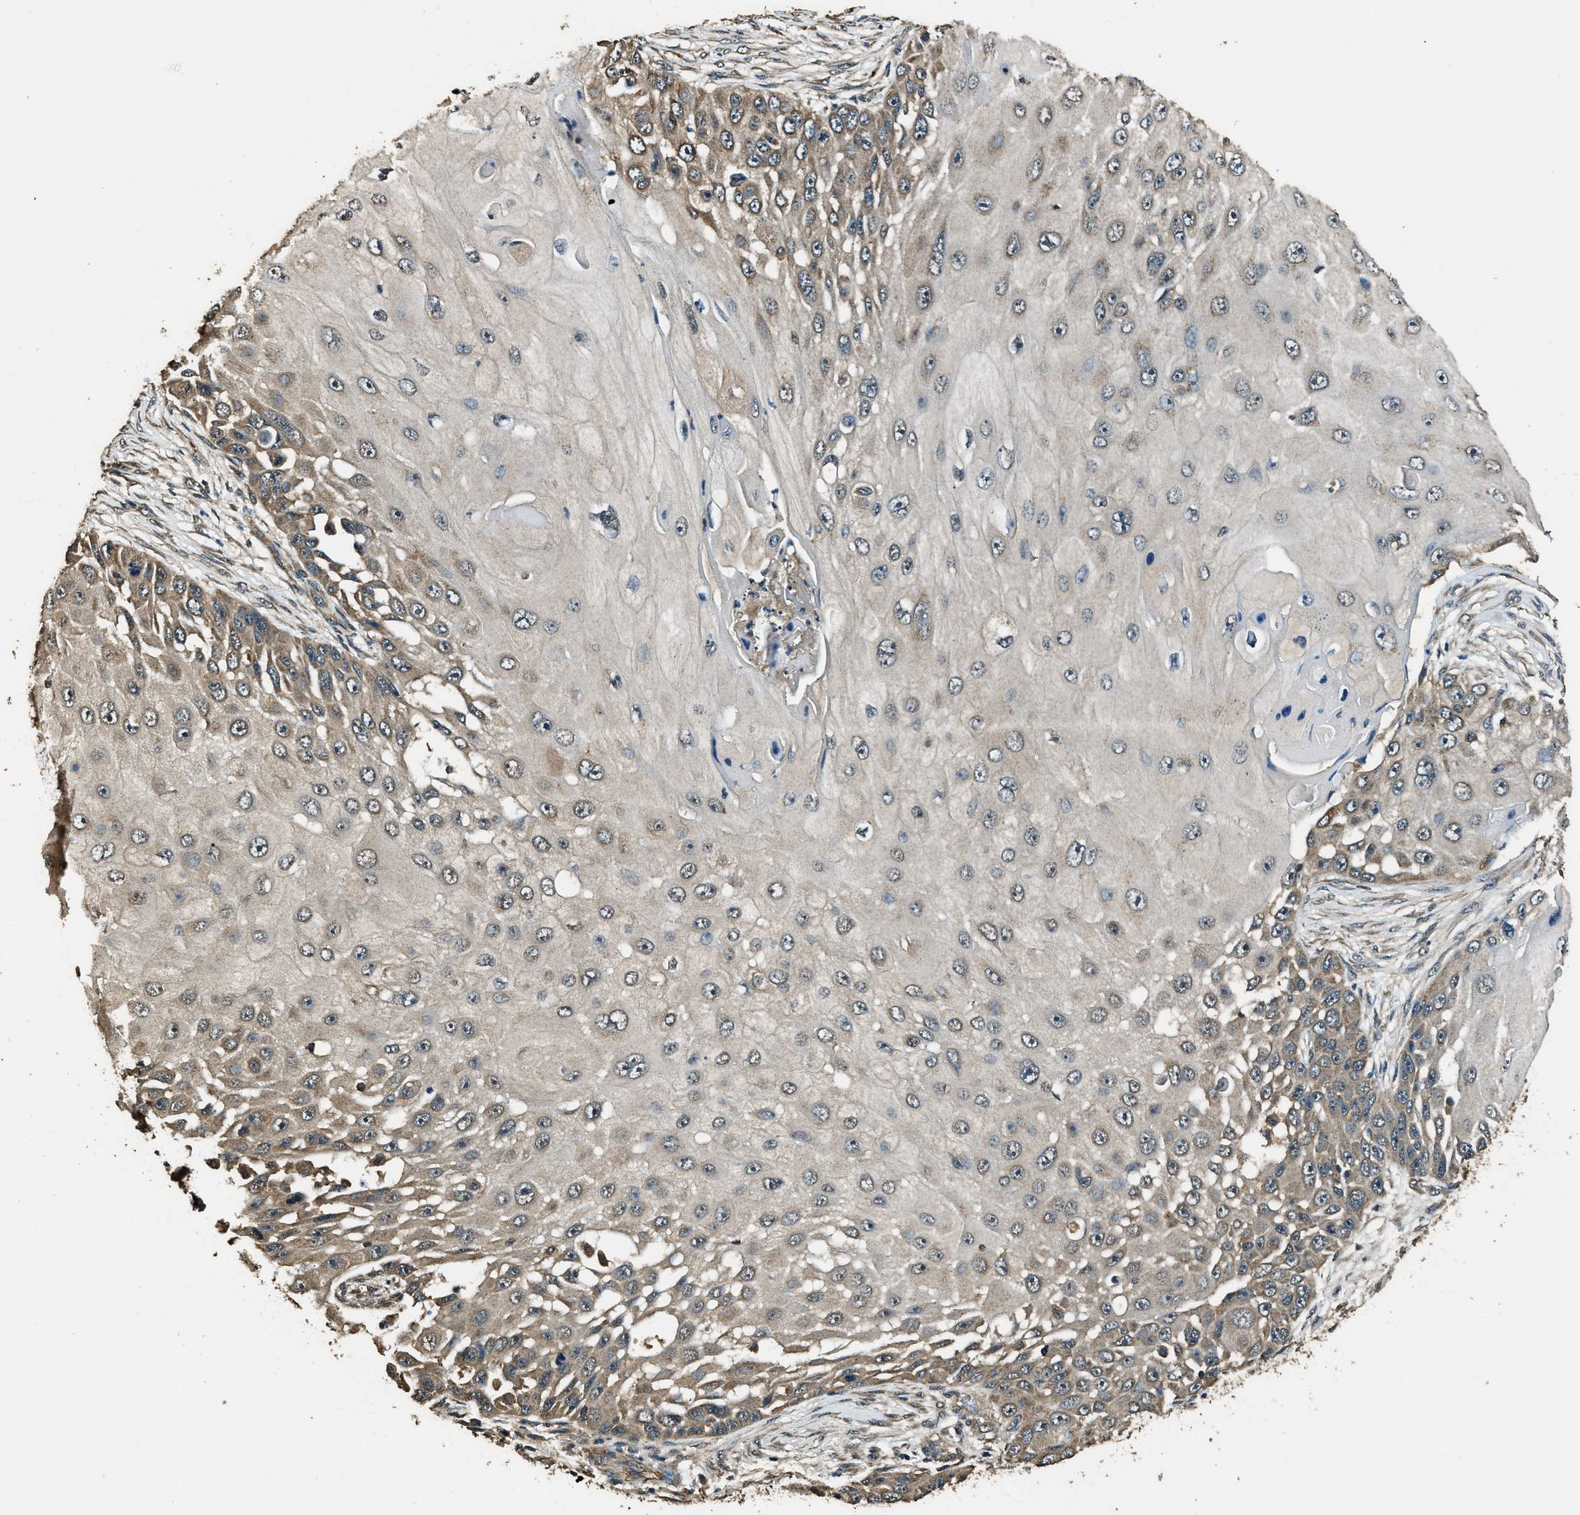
{"staining": {"intensity": "weak", "quantity": "<25%", "location": "cytoplasmic/membranous"}, "tissue": "skin cancer", "cell_type": "Tumor cells", "image_type": "cancer", "snomed": [{"axis": "morphology", "description": "Squamous cell carcinoma, NOS"}, {"axis": "topography", "description": "Skin"}], "caption": "Immunohistochemical staining of skin cancer displays no significant positivity in tumor cells.", "gene": "SALL3", "patient": {"sex": "female", "age": 44}}